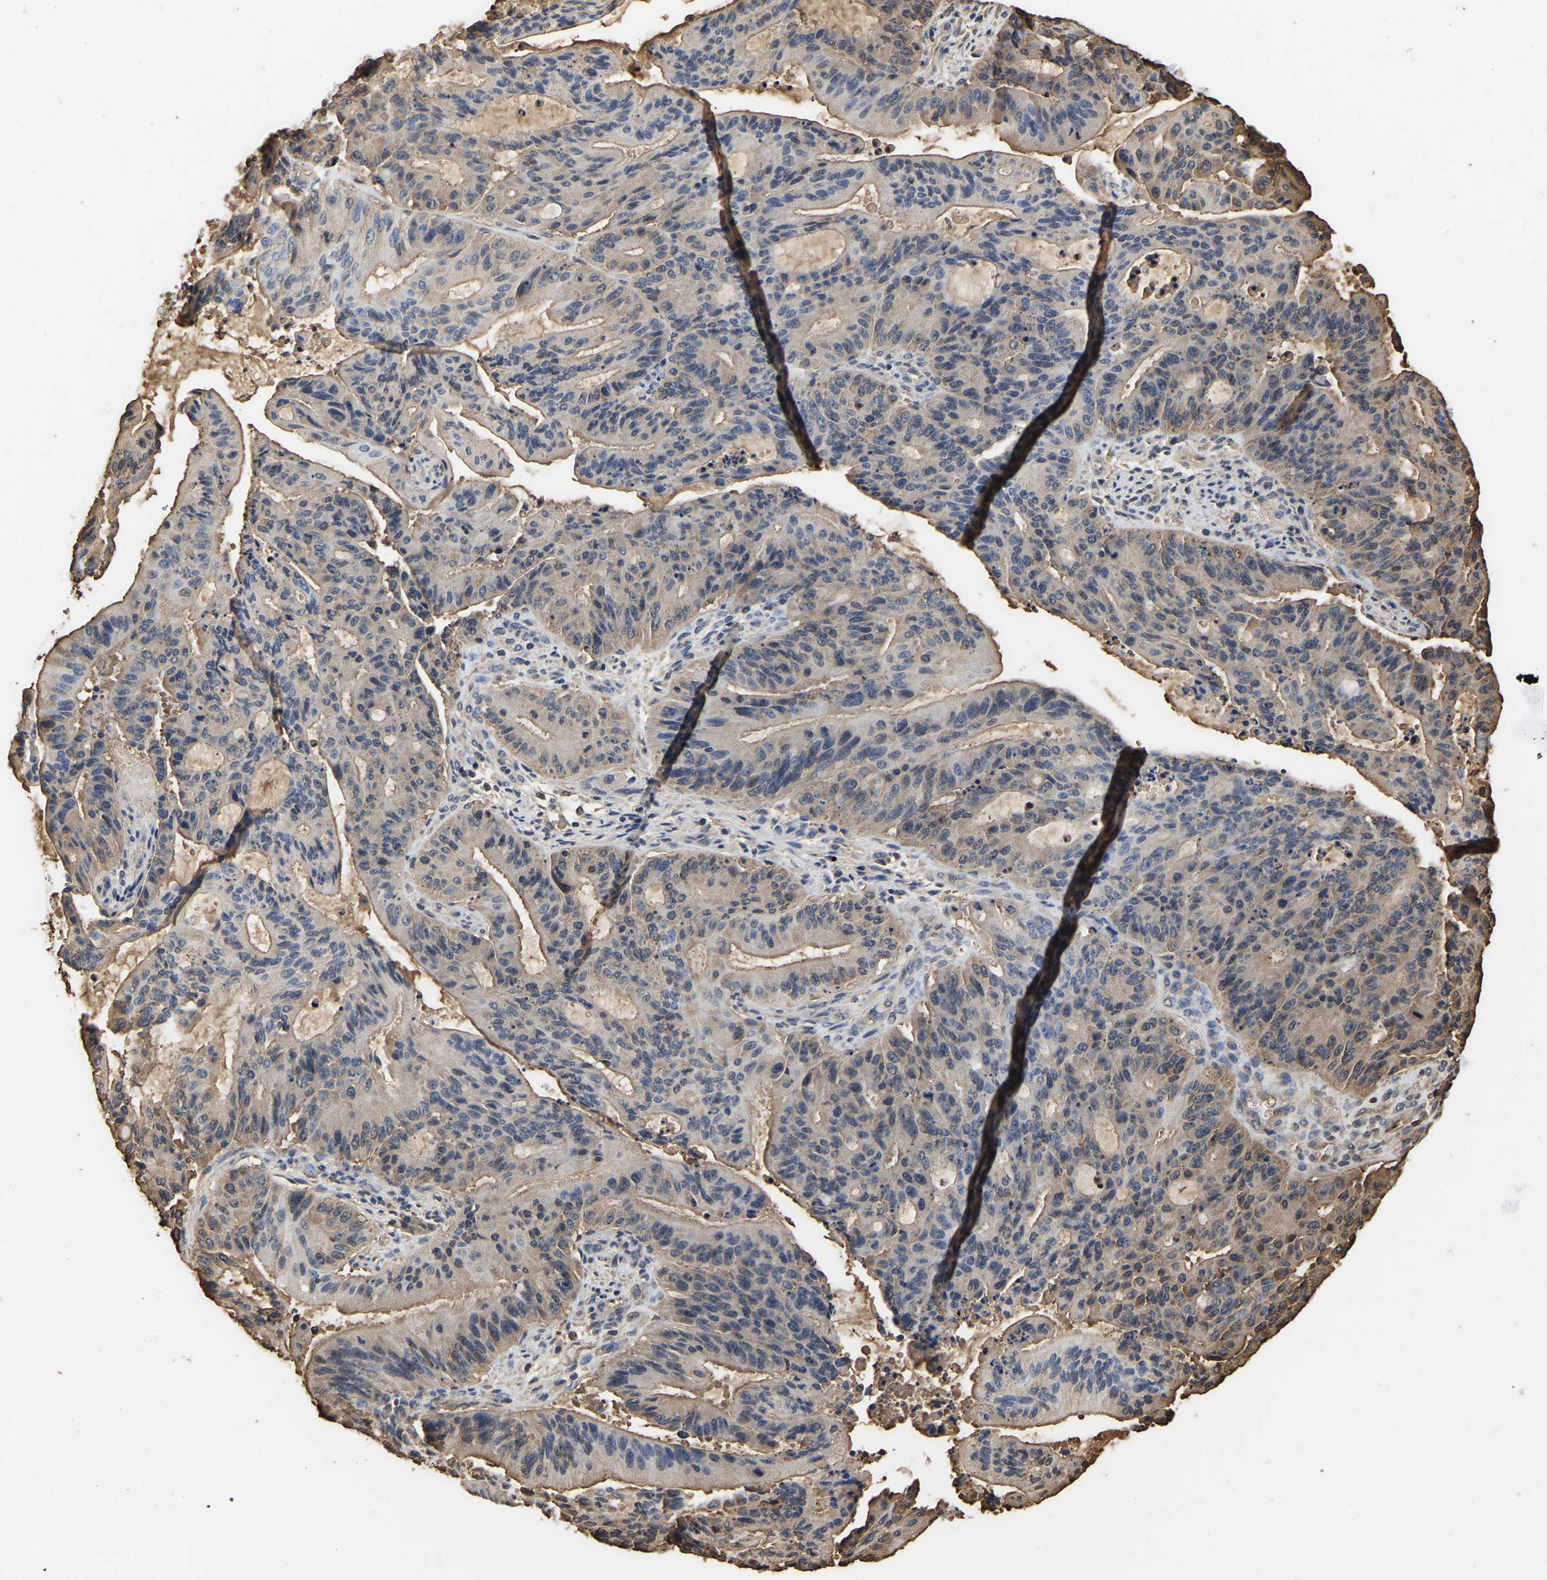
{"staining": {"intensity": "weak", "quantity": "25%-75%", "location": "cytoplasmic/membranous"}, "tissue": "liver cancer", "cell_type": "Tumor cells", "image_type": "cancer", "snomed": [{"axis": "morphology", "description": "Normal tissue, NOS"}, {"axis": "morphology", "description": "Cholangiocarcinoma"}, {"axis": "topography", "description": "Liver"}, {"axis": "topography", "description": "Peripheral nerve tissue"}], "caption": "The histopathology image shows a brown stain indicating the presence of a protein in the cytoplasmic/membranous of tumor cells in liver cancer.", "gene": "LDHB", "patient": {"sex": "female", "age": 73}}